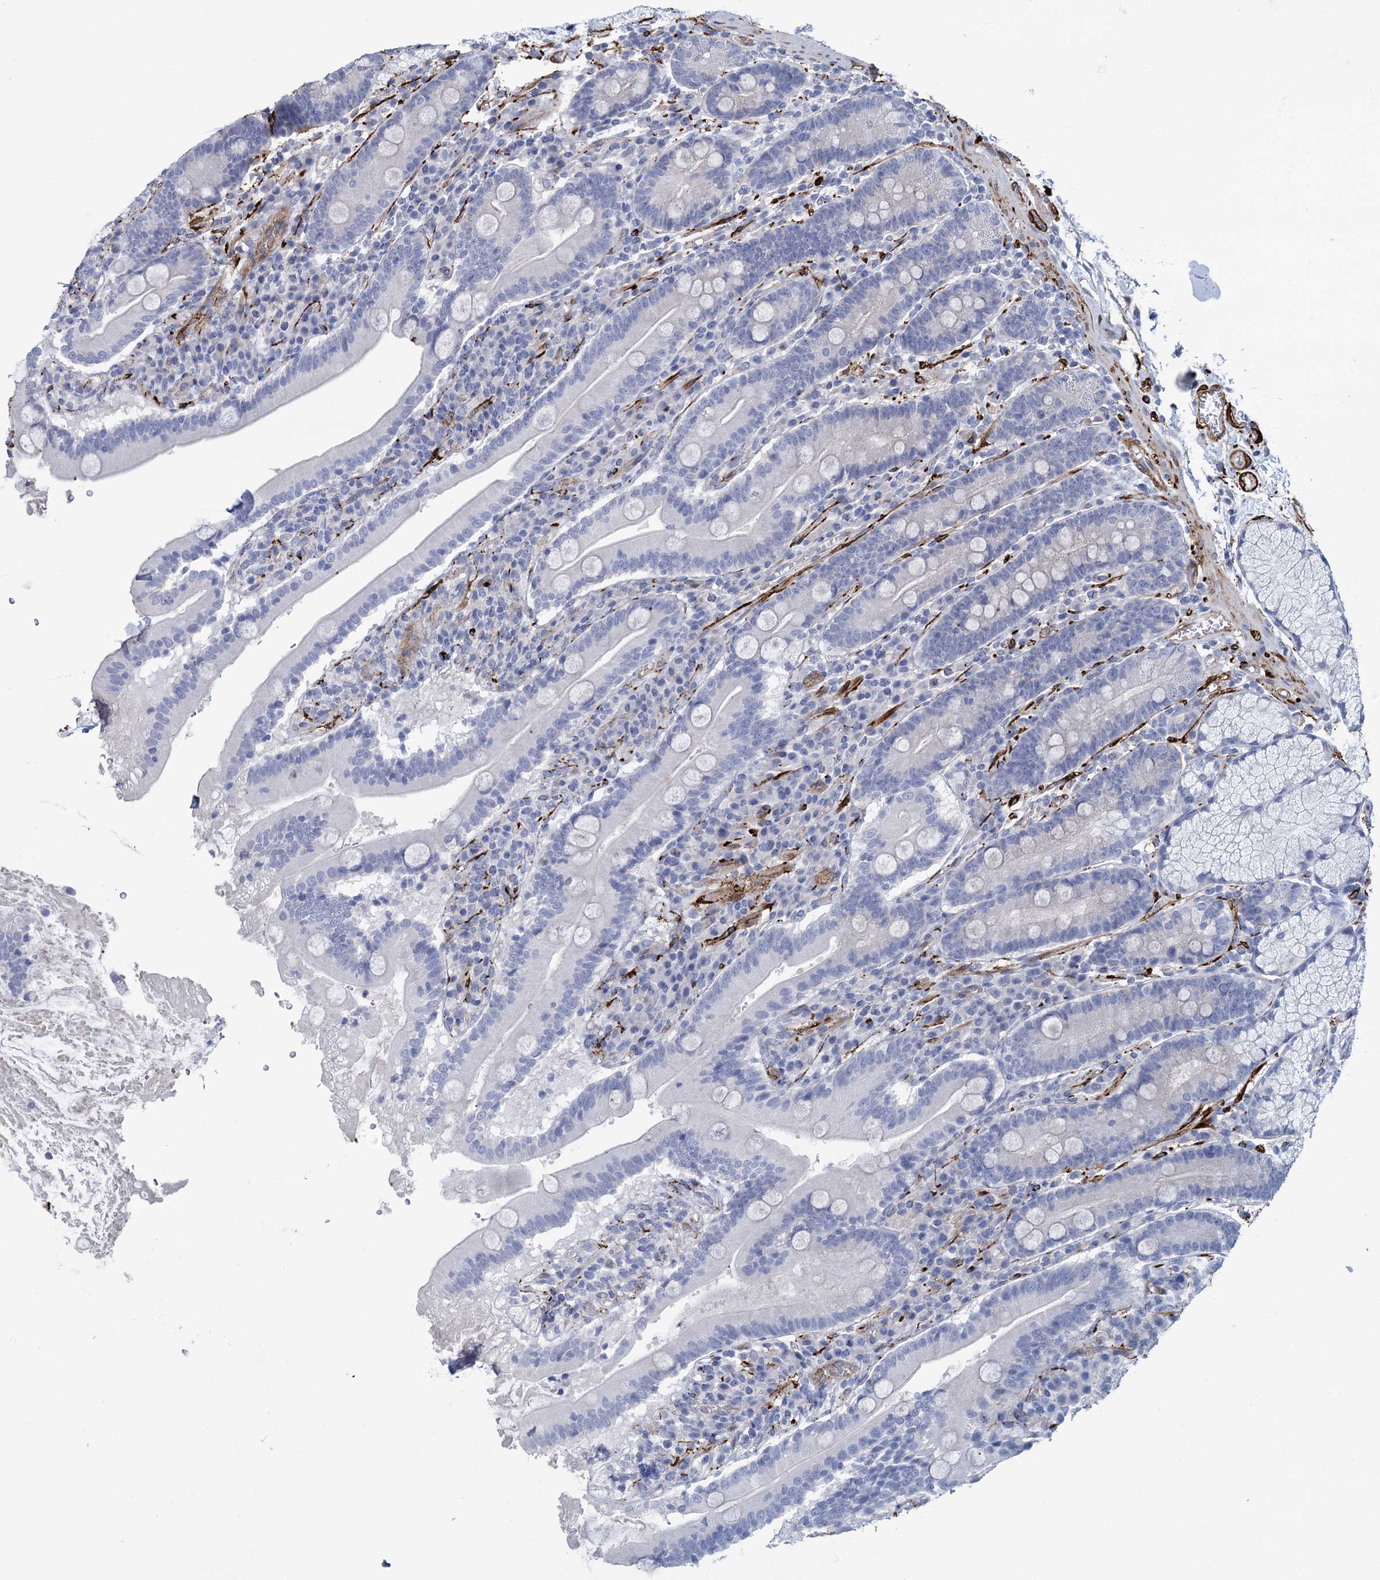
{"staining": {"intensity": "negative", "quantity": "none", "location": "none"}, "tissue": "duodenum", "cell_type": "Glandular cells", "image_type": "normal", "snomed": [{"axis": "morphology", "description": "Normal tissue, NOS"}, {"axis": "topography", "description": "Duodenum"}], "caption": "Human duodenum stained for a protein using immunohistochemistry exhibits no expression in glandular cells.", "gene": "SNCG", "patient": {"sex": "male", "age": 35}}